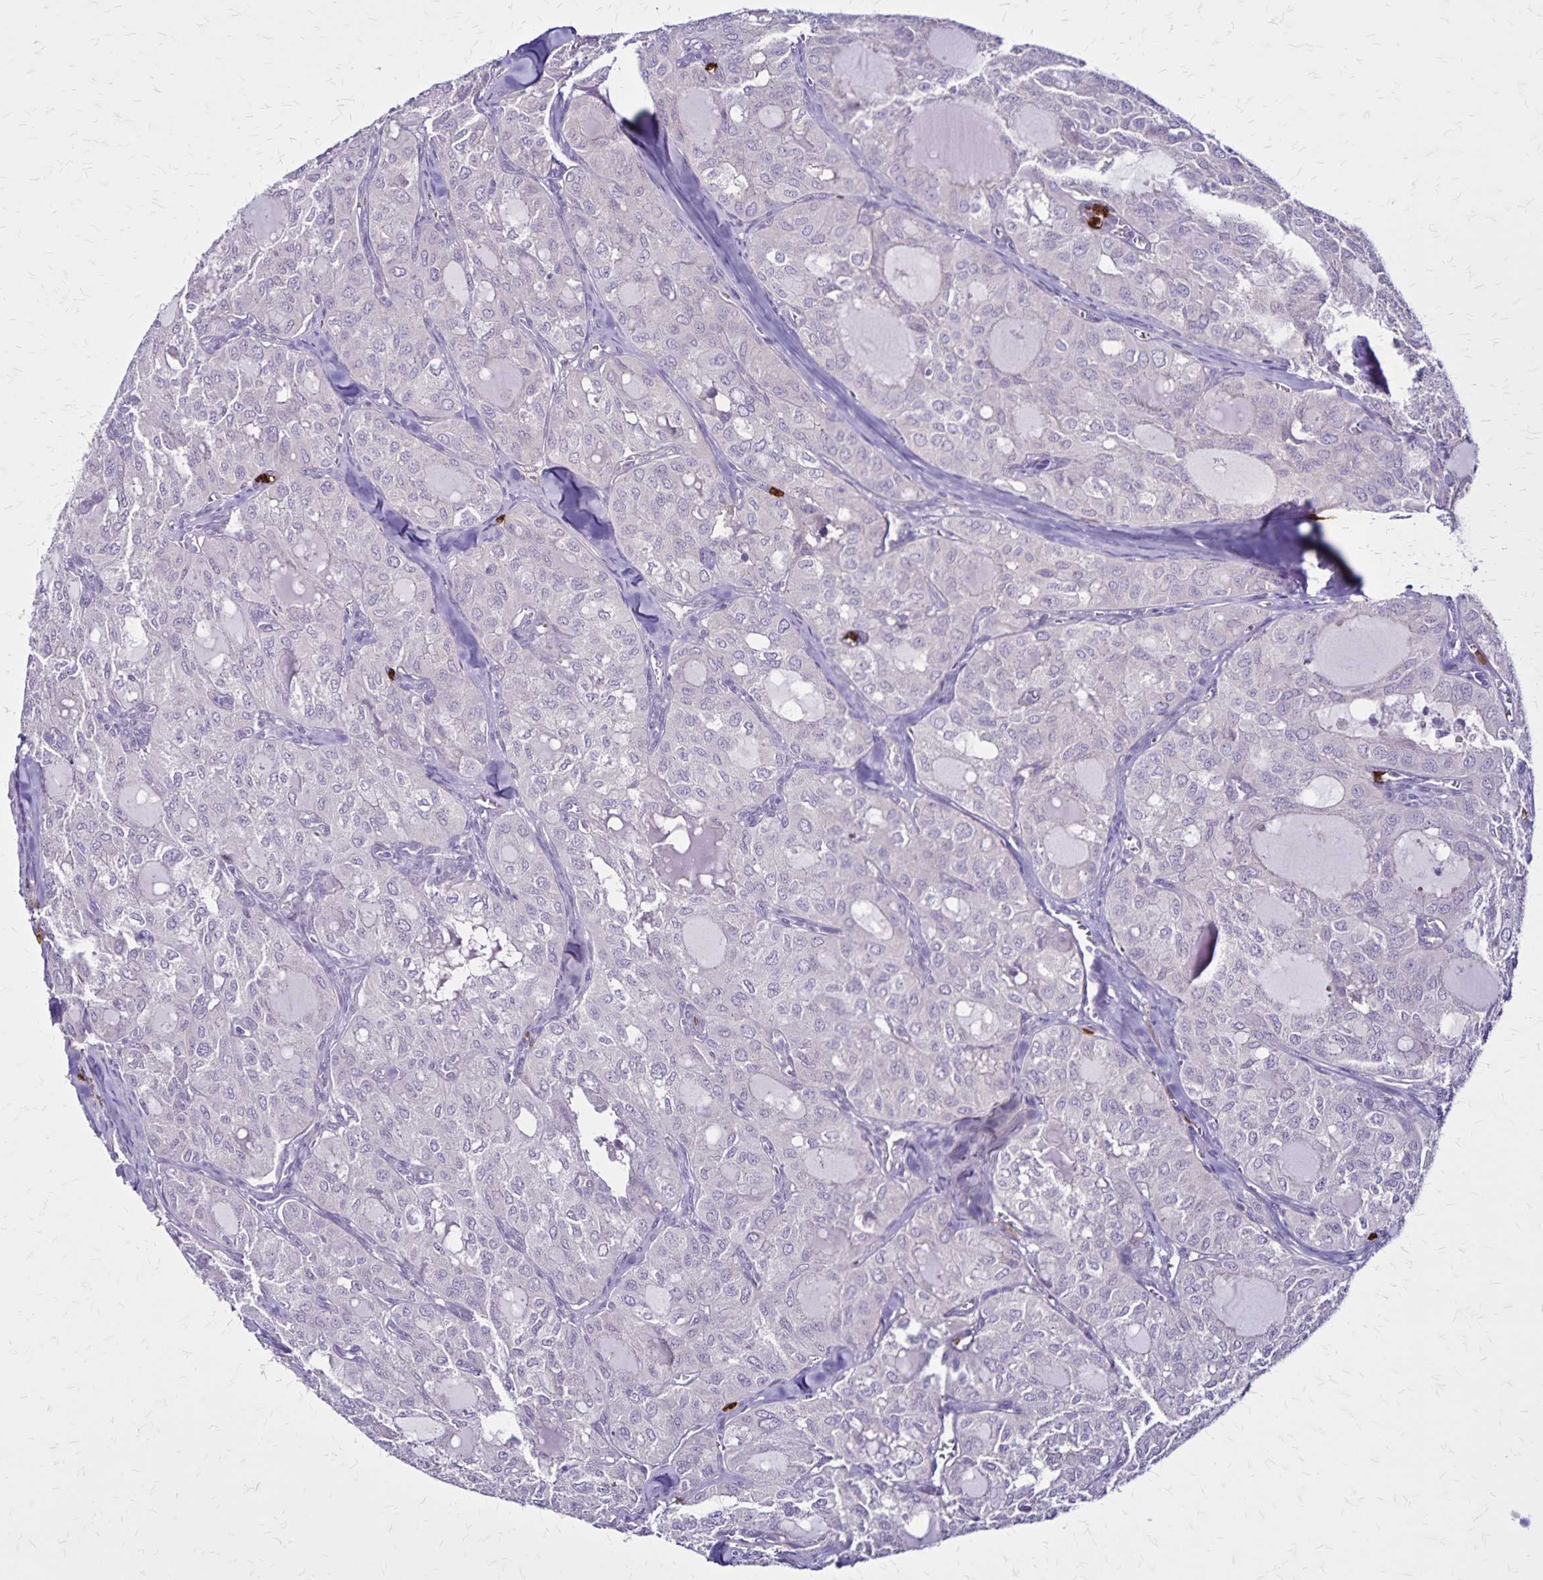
{"staining": {"intensity": "negative", "quantity": "none", "location": "none"}, "tissue": "thyroid cancer", "cell_type": "Tumor cells", "image_type": "cancer", "snomed": [{"axis": "morphology", "description": "Follicular adenoma carcinoma, NOS"}, {"axis": "topography", "description": "Thyroid gland"}], "caption": "Tumor cells are negative for protein expression in human thyroid follicular adenoma carcinoma.", "gene": "ULBP3", "patient": {"sex": "male", "age": 75}}